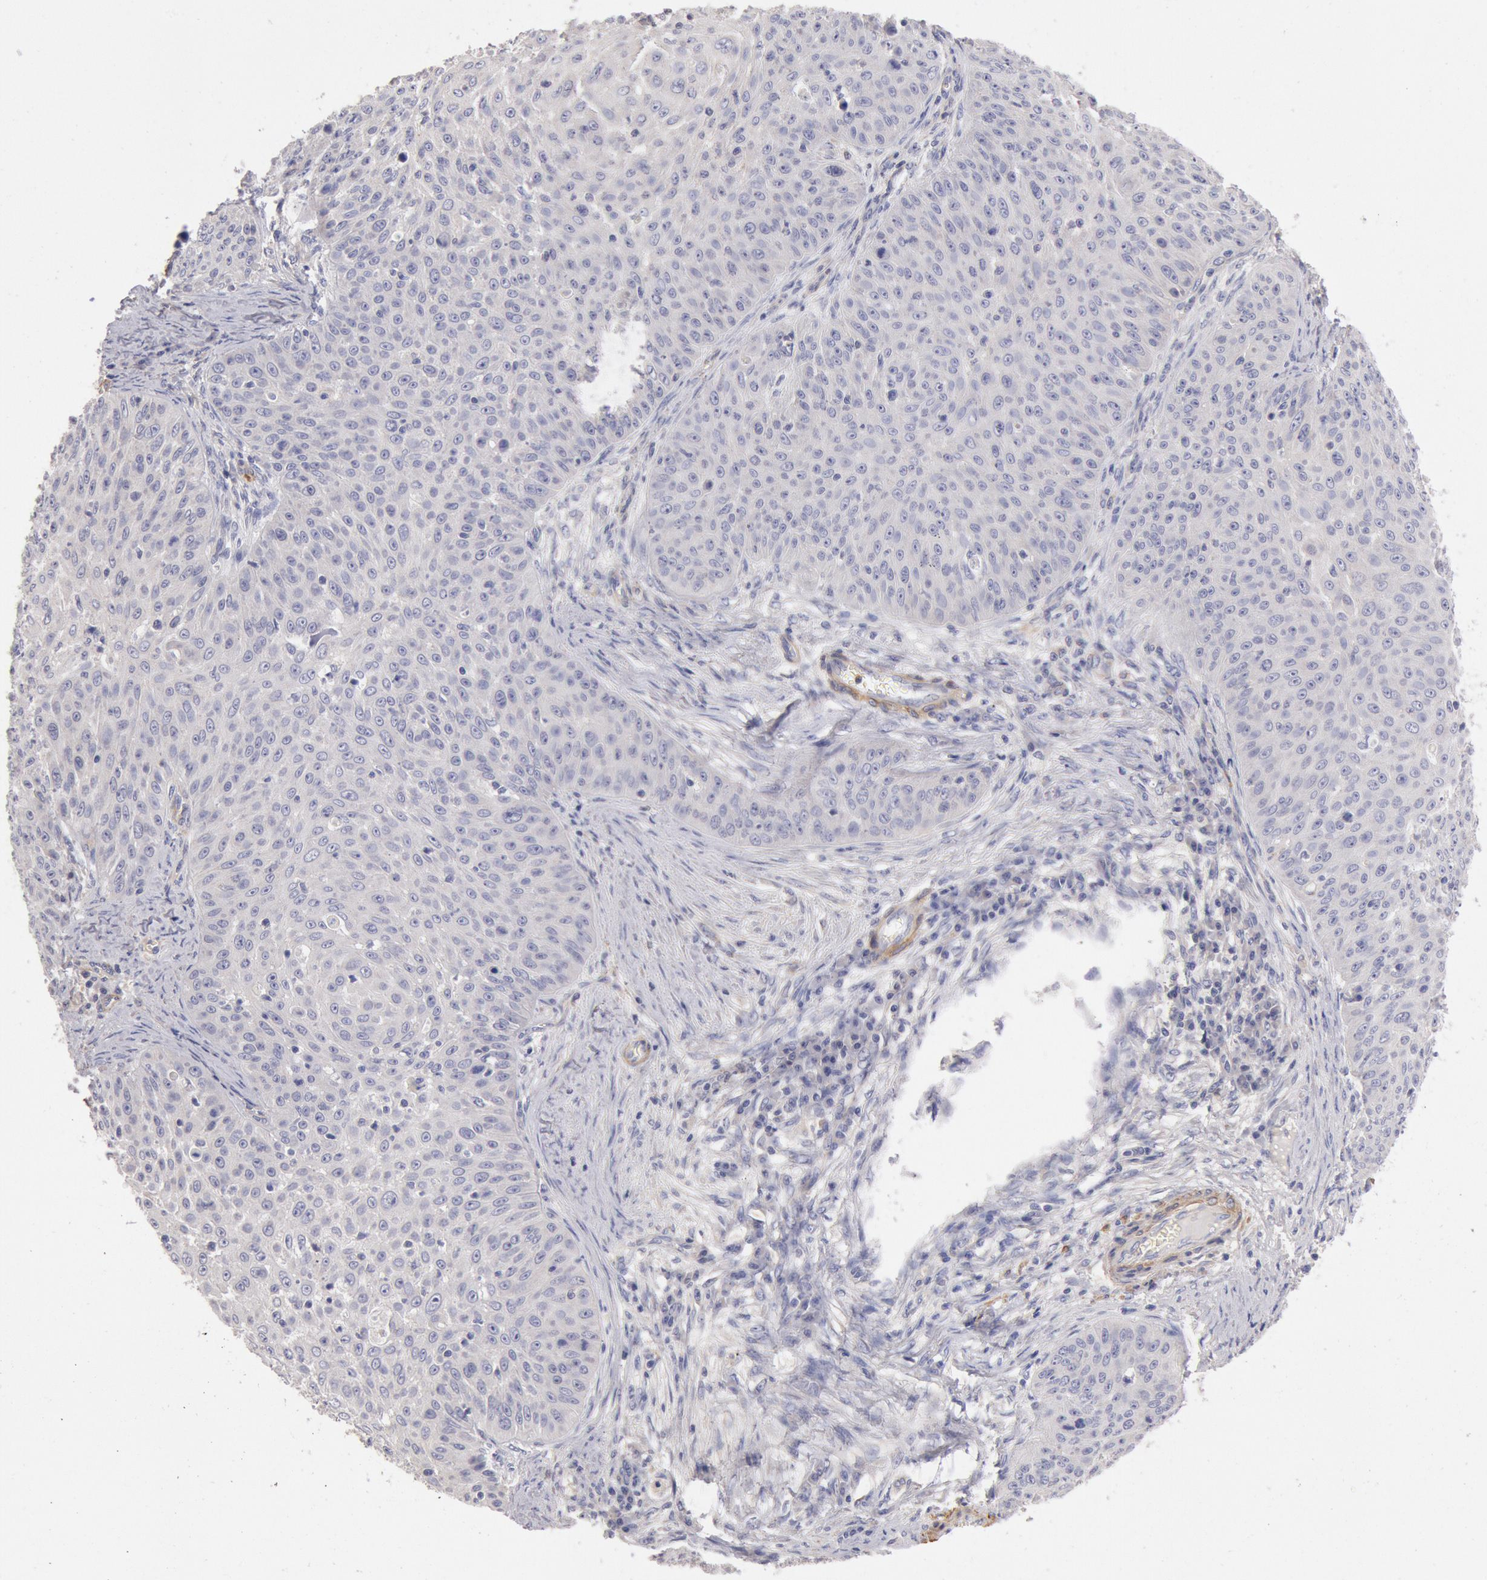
{"staining": {"intensity": "negative", "quantity": "none", "location": "none"}, "tissue": "skin cancer", "cell_type": "Tumor cells", "image_type": "cancer", "snomed": [{"axis": "morphology", "description": "Squamous cell carcinoma, NOS"}, {"axis": "topography", "description": "Skin"}], "caption": "Photomicrograph shows no significant protein staining in tumor cells of skin cancer (squamous cell carcinoma).", "gene": "TMED8", "patient": {"sex": "male", "age": 82}}